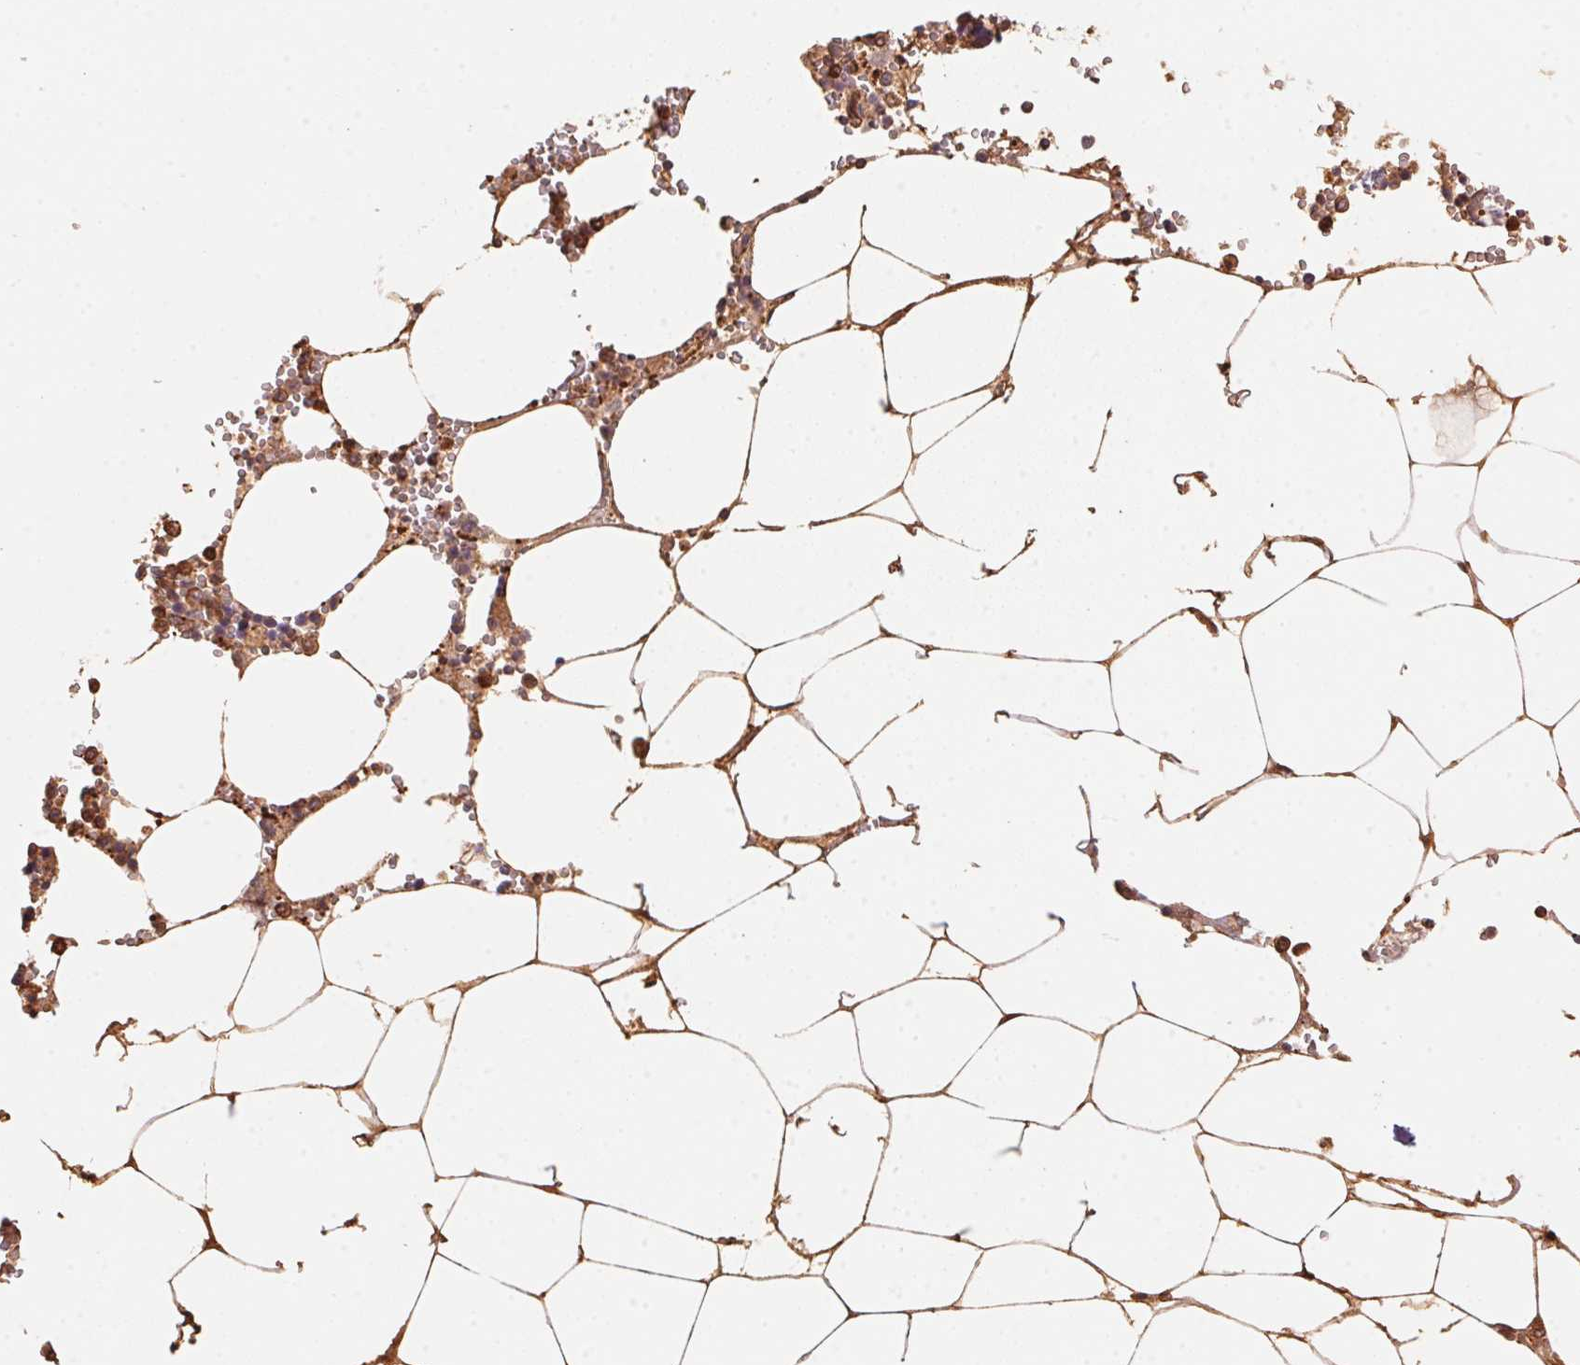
{"staining": {"intensity": "strong", "quantity": "25%-75%", "location": "cytoplasmic/membranous"}, "tissue": "bone marrow", "cell_type": "Hematopoietic cells", "image_type": "normal", "snomed": [{"axis": "morphology", "description": "Normal tissue, NOS"}, {"axis": "topography", "description": "Bone marrow"}], "caption": "The immunohistochemical stain labels strong cytoplasmic/membranous staining in hematopoietic cells of unremarkable bone marrow.", "gene": "FRAS1", "patient": {"sex": "male", "age": 54}}